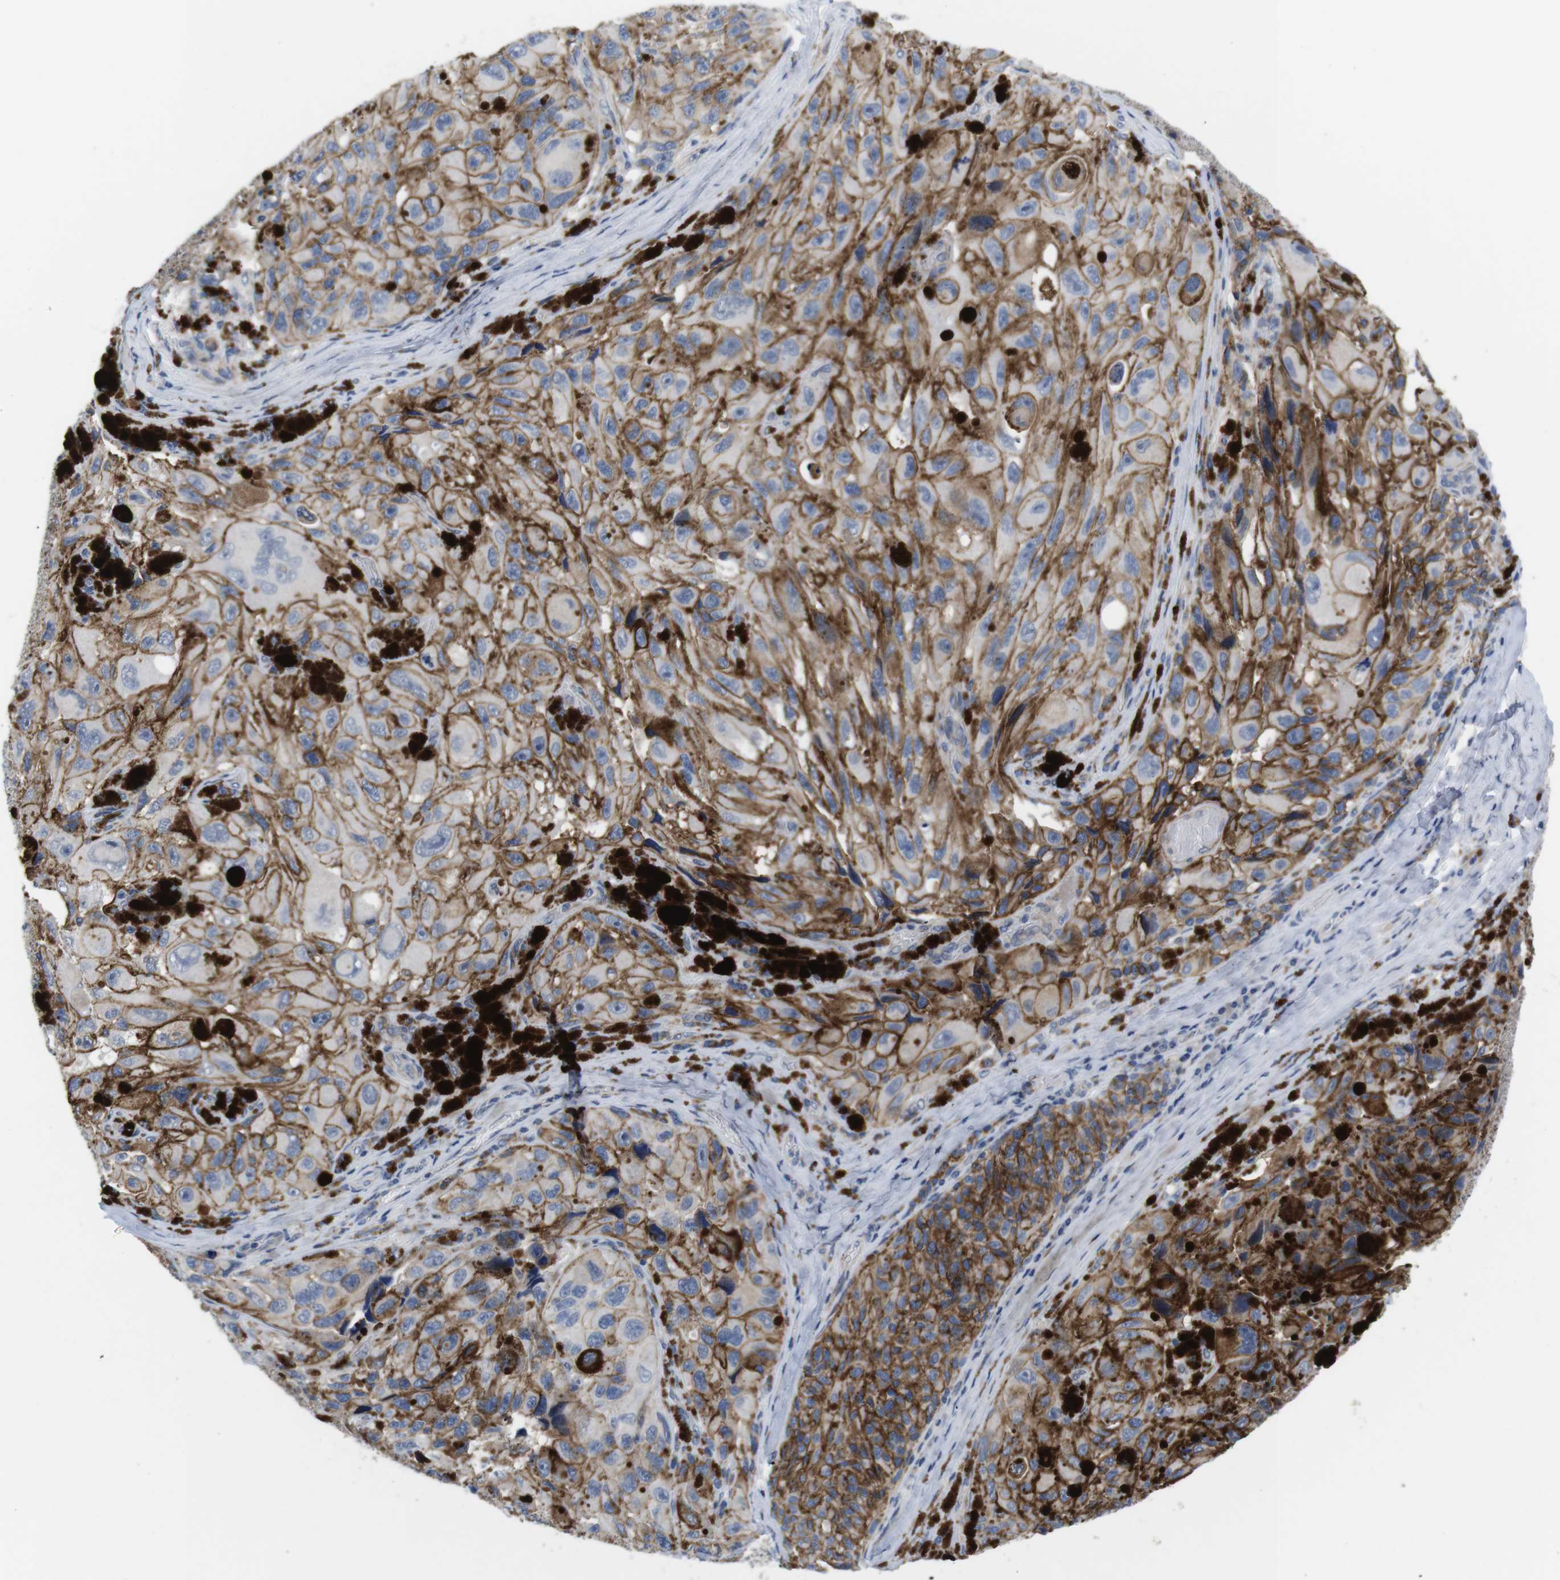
{"staining": {"intensity": "moderate", "quantity": ">75%", "location": "cytoplasmic/membranous"}, "tissue": "melanoma", "cell_type": "Tumor cells", "image_type": "cancer", "snomed": [{"axis": "morphology", "description": "Malignant melanoma, NOS"}, {"axis": "topography", "description": "Skin"}], "caption": "Protein expression analysis of human malignant melanoma reveals moderate cytoplasmic/membranous positivity in about >75% of tumor cells.", "gene": "SCRIB", "patient": {"sex": "female", "age": 73}}